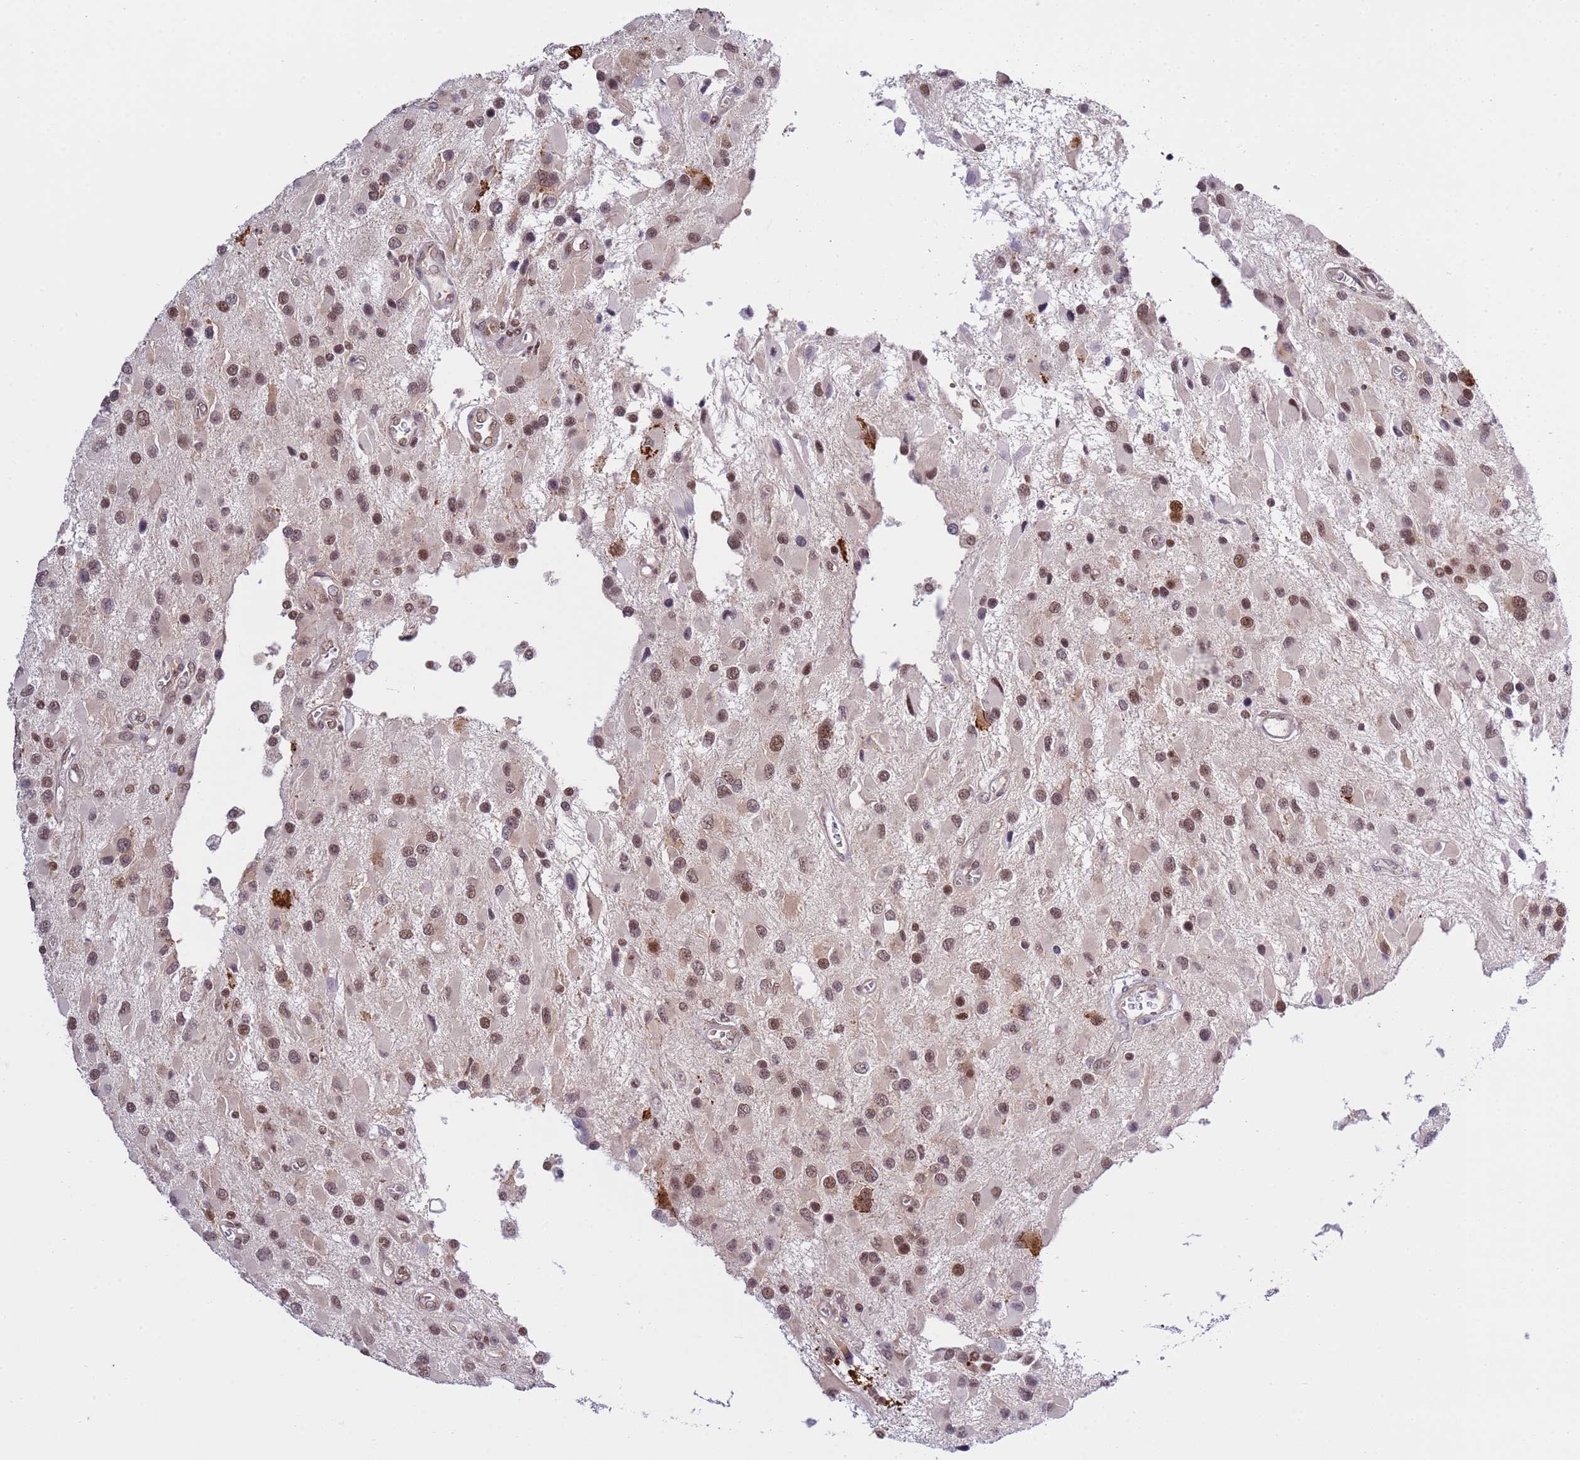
{"staining": {"intensity": "moderate", "quantity": ">75%", "location": "nuclear"}, "tissue": "glioma", "cell_type": "Tumor cells", "image_type": "cancer", "snomed": [{"axis": "morphology", "description": "Glioma, malignant, High grade"}, {"axis": "topography", "description": "Brain"}], "caption": "Malignant glioma (high-grade) stained with a brown dye exhibits moderate nuclear positive positivity in about >75% of tumor cells.", "gene": "PRPF6", "patient": {"sex": "male", "age": 53}}